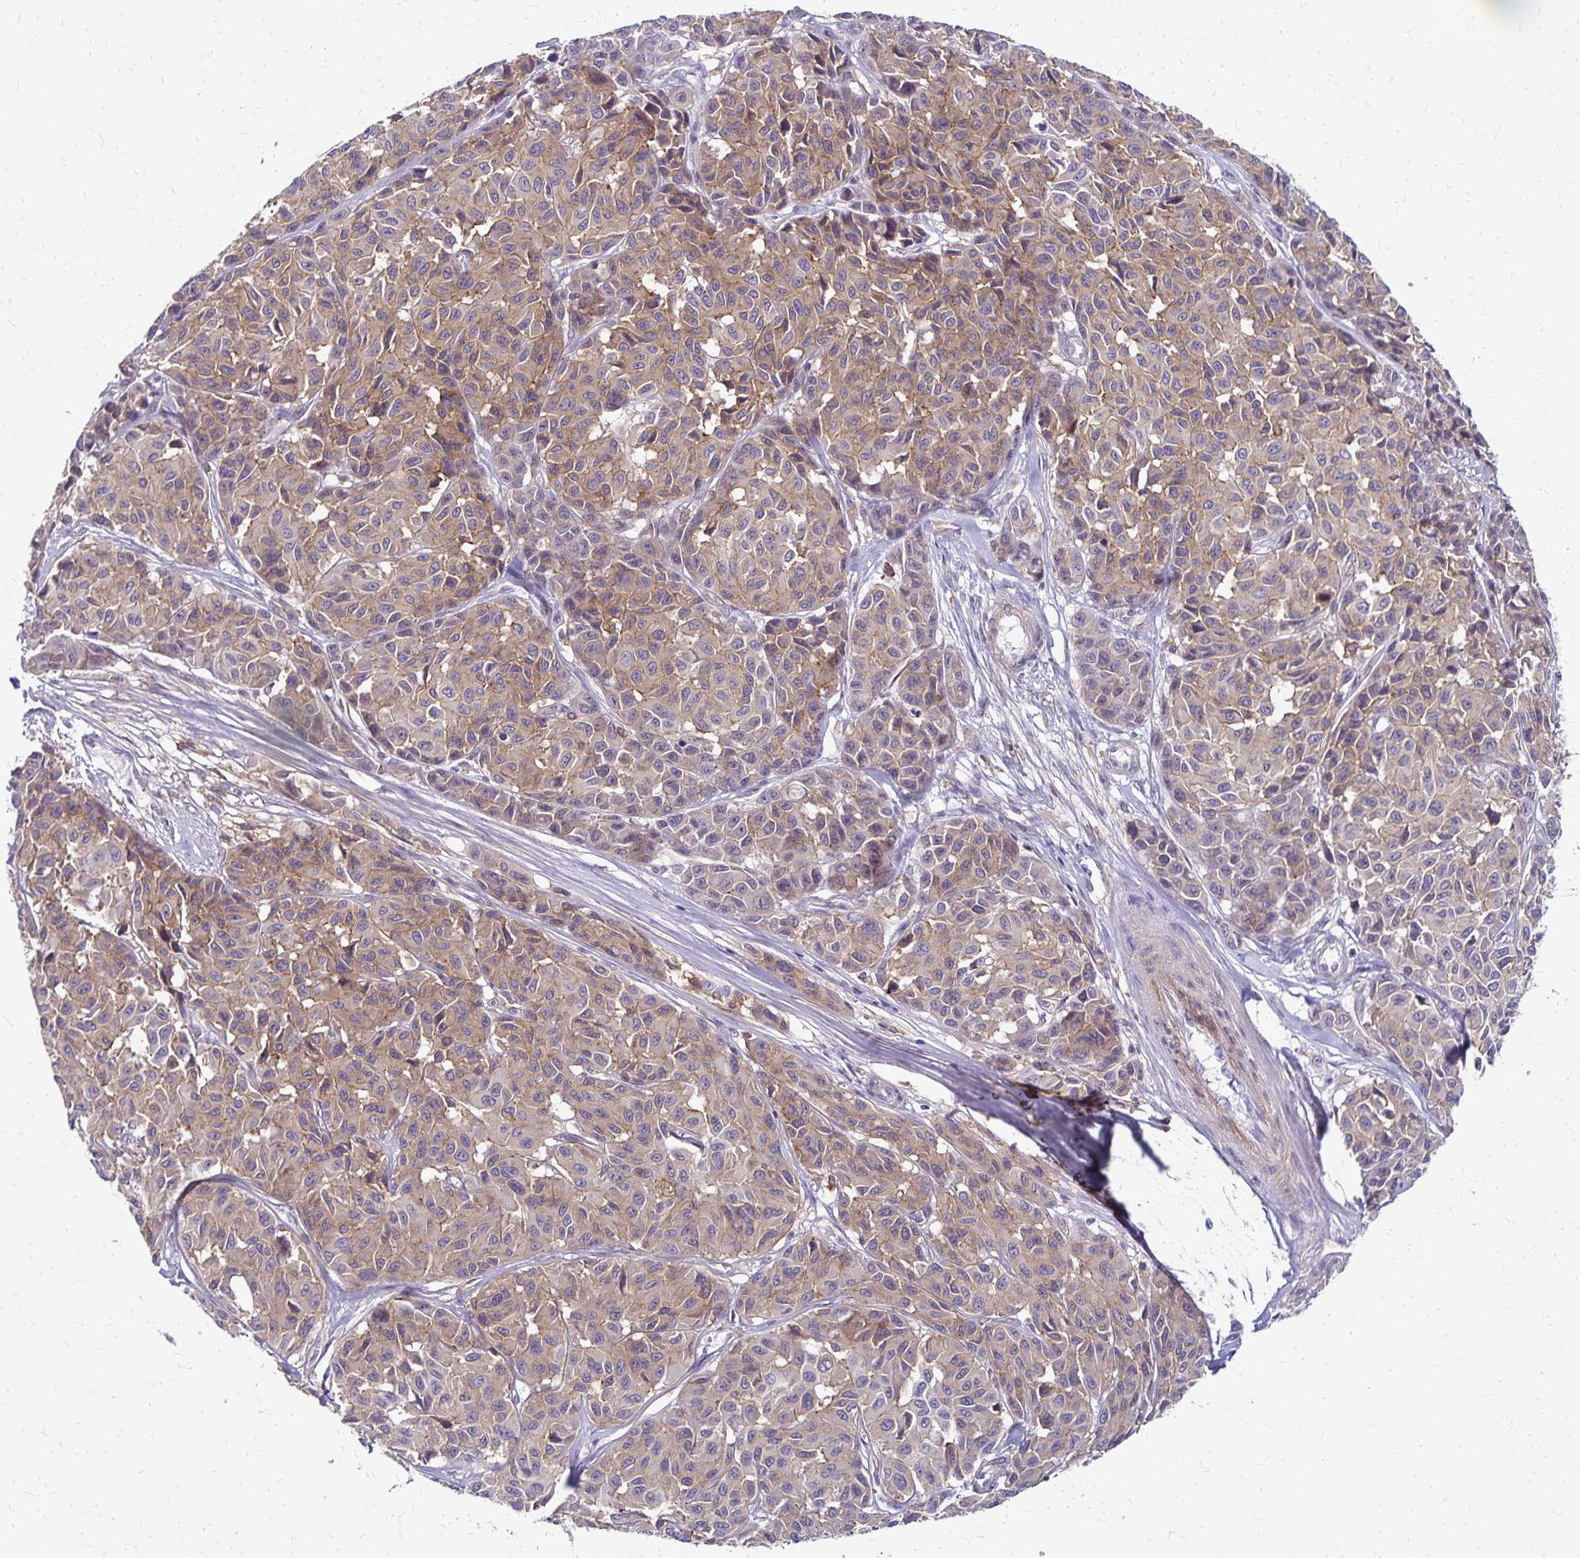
{"staining": {"intensity": "moderate", "quantity": "25%-75%", "location": "cytoplasmic/membranous"}, "tissue": "melanoma", "cell_type": "Tumor cells", "image_type": "cancer", "snomed": [{"axis": "morphology", "description": "Malignant melanoma, NOS"}, {"axis": "topography", "description": "Skin"}], "caption": "An immunohistochemistry (IHC) histopathology image of tumor tissue is shown. Protein staining in brown labels moderate cytoplasmic/membranous positivity in malignant melanoma within tumor cells.", "gene": "TNS3", "patient": {"sex": "female", "age": 66}}